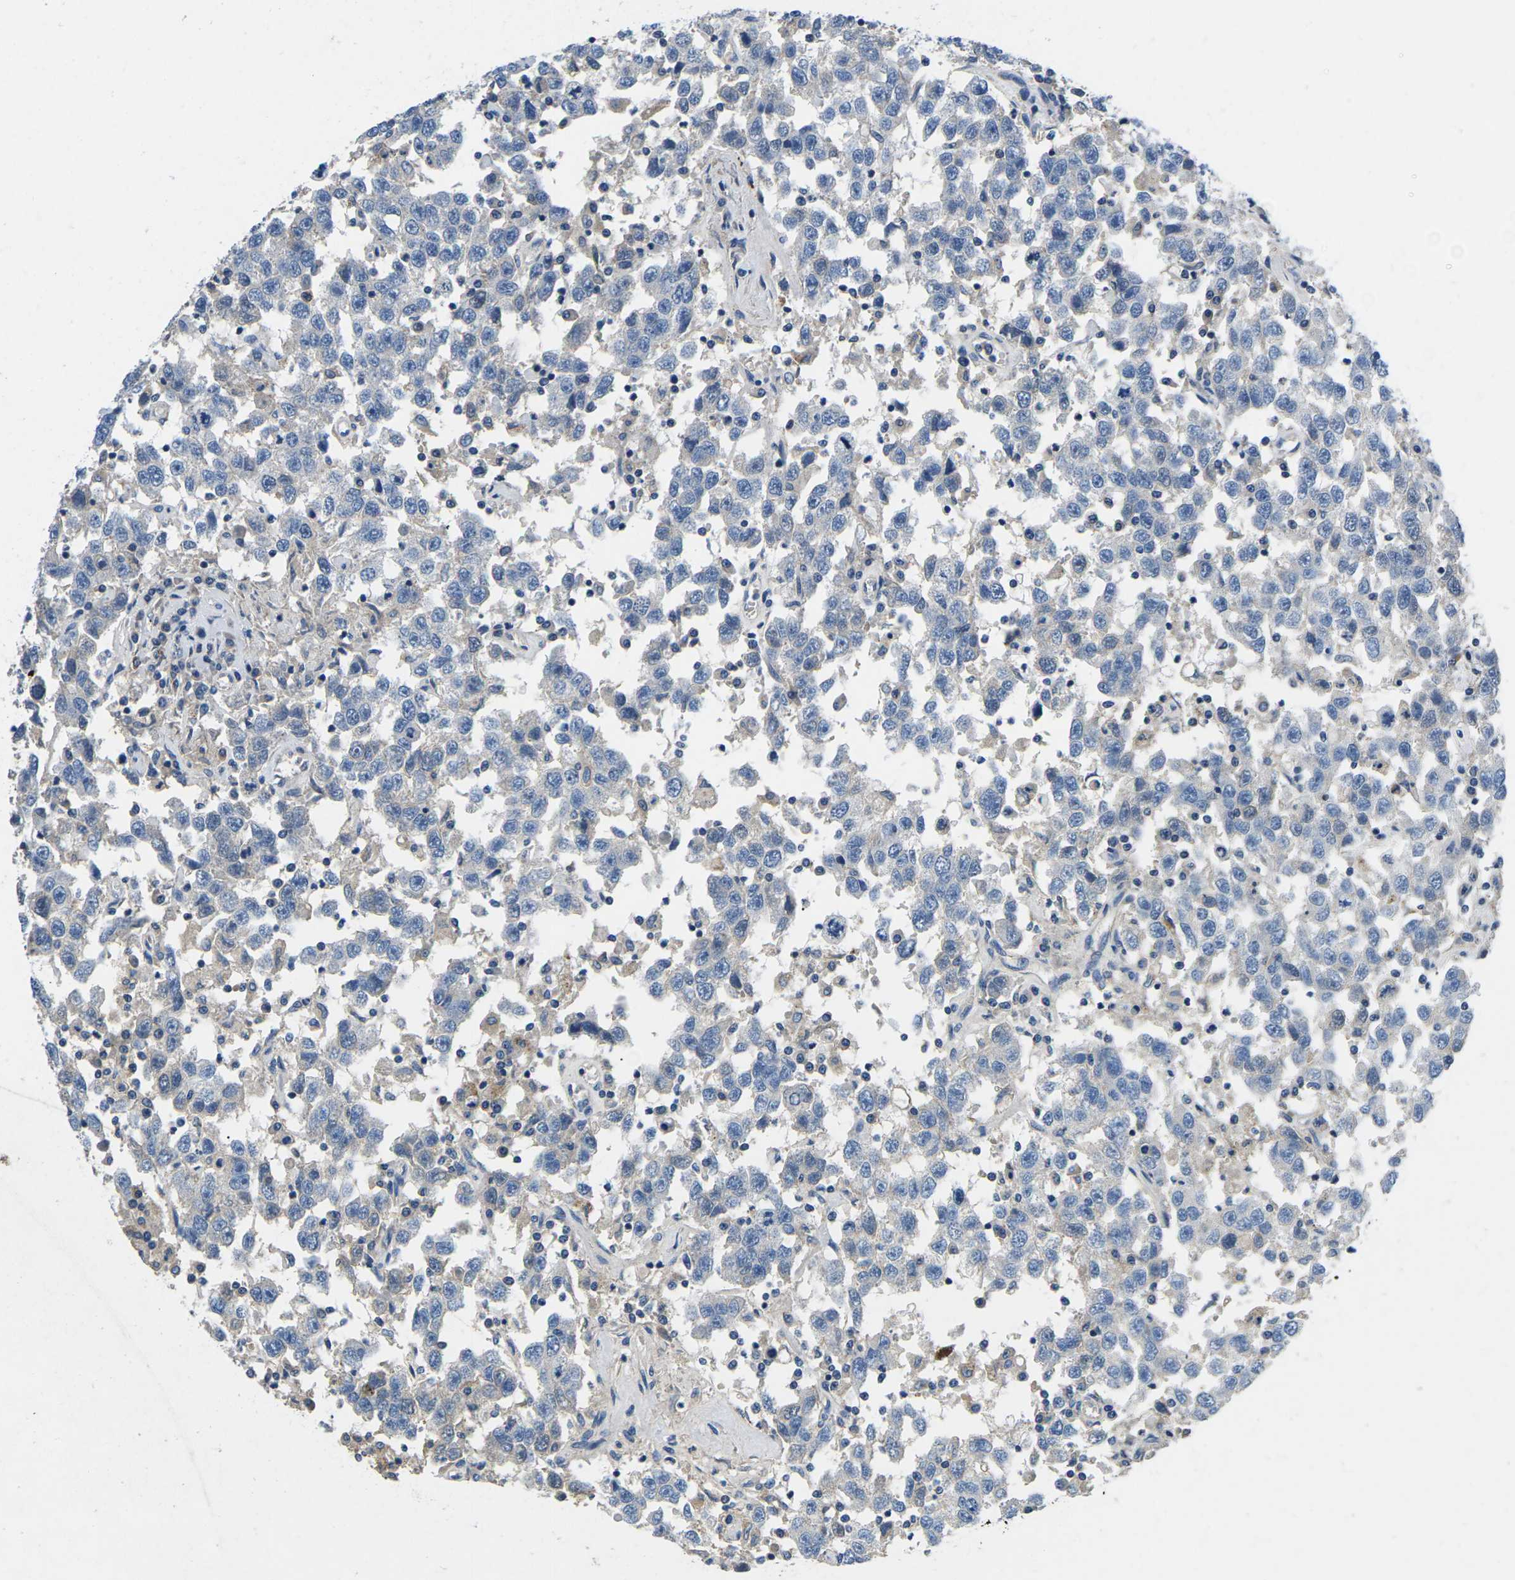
{"staining": {"intensity": "negative", "quantity": "none", "location": "none"}, "tissue": "testis cancer", "cell_type": "Tumor cells", "image_type": "cancer", "snomed": [{"axis": "morphology", "description": "Seminoma, NOS"}, {"axis": "topography", "description": "Testis"}], "caption": "There is no significant staining in tumor cells of testis cancer.", "gene": "PDCD6IP", "patient": {"sex": "male", "age": 41}}